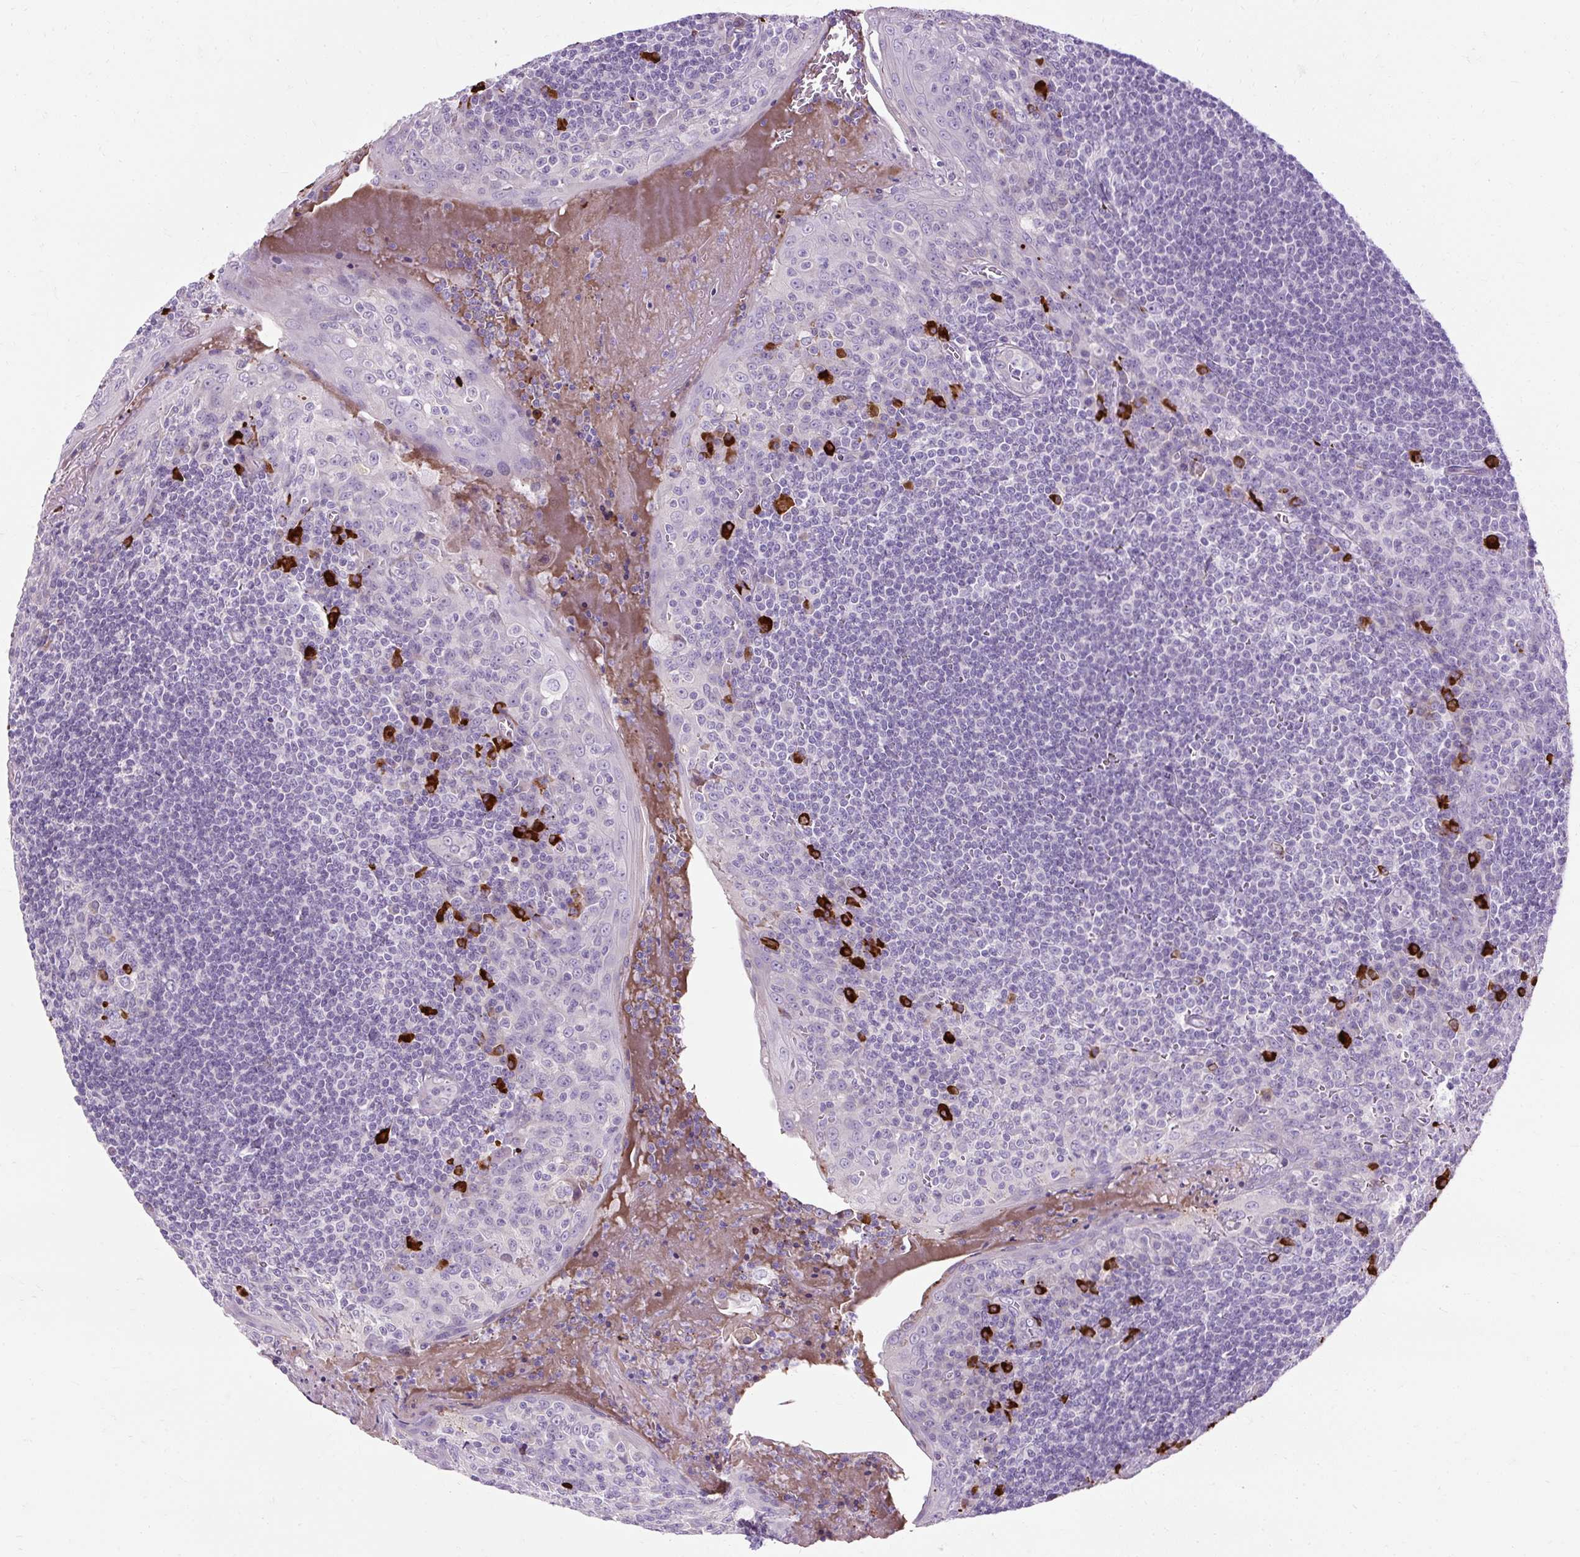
{"staining": {"intensity": "strong", "quantity": "<25%", "location": "cytoplasmic/membranous"}, "tissue": "tonsil", "cell_type": "Germinal center cells", "image_type": "normal", "snomed": [{"axis": "morphology", "description": "Normal tissue, NOS"}, {"axis": "topography", "description": "Tonsil"}], "caption": "DAB immunohistochemical staining of unremarkable human tonsil displays strong cytoplasmic/membranous protein positivity in about <25% of germinal center cells. Nuclei are stained in blue.", "gene": "ARRDC2", "patient": {"sex": "male", "age": 27}}